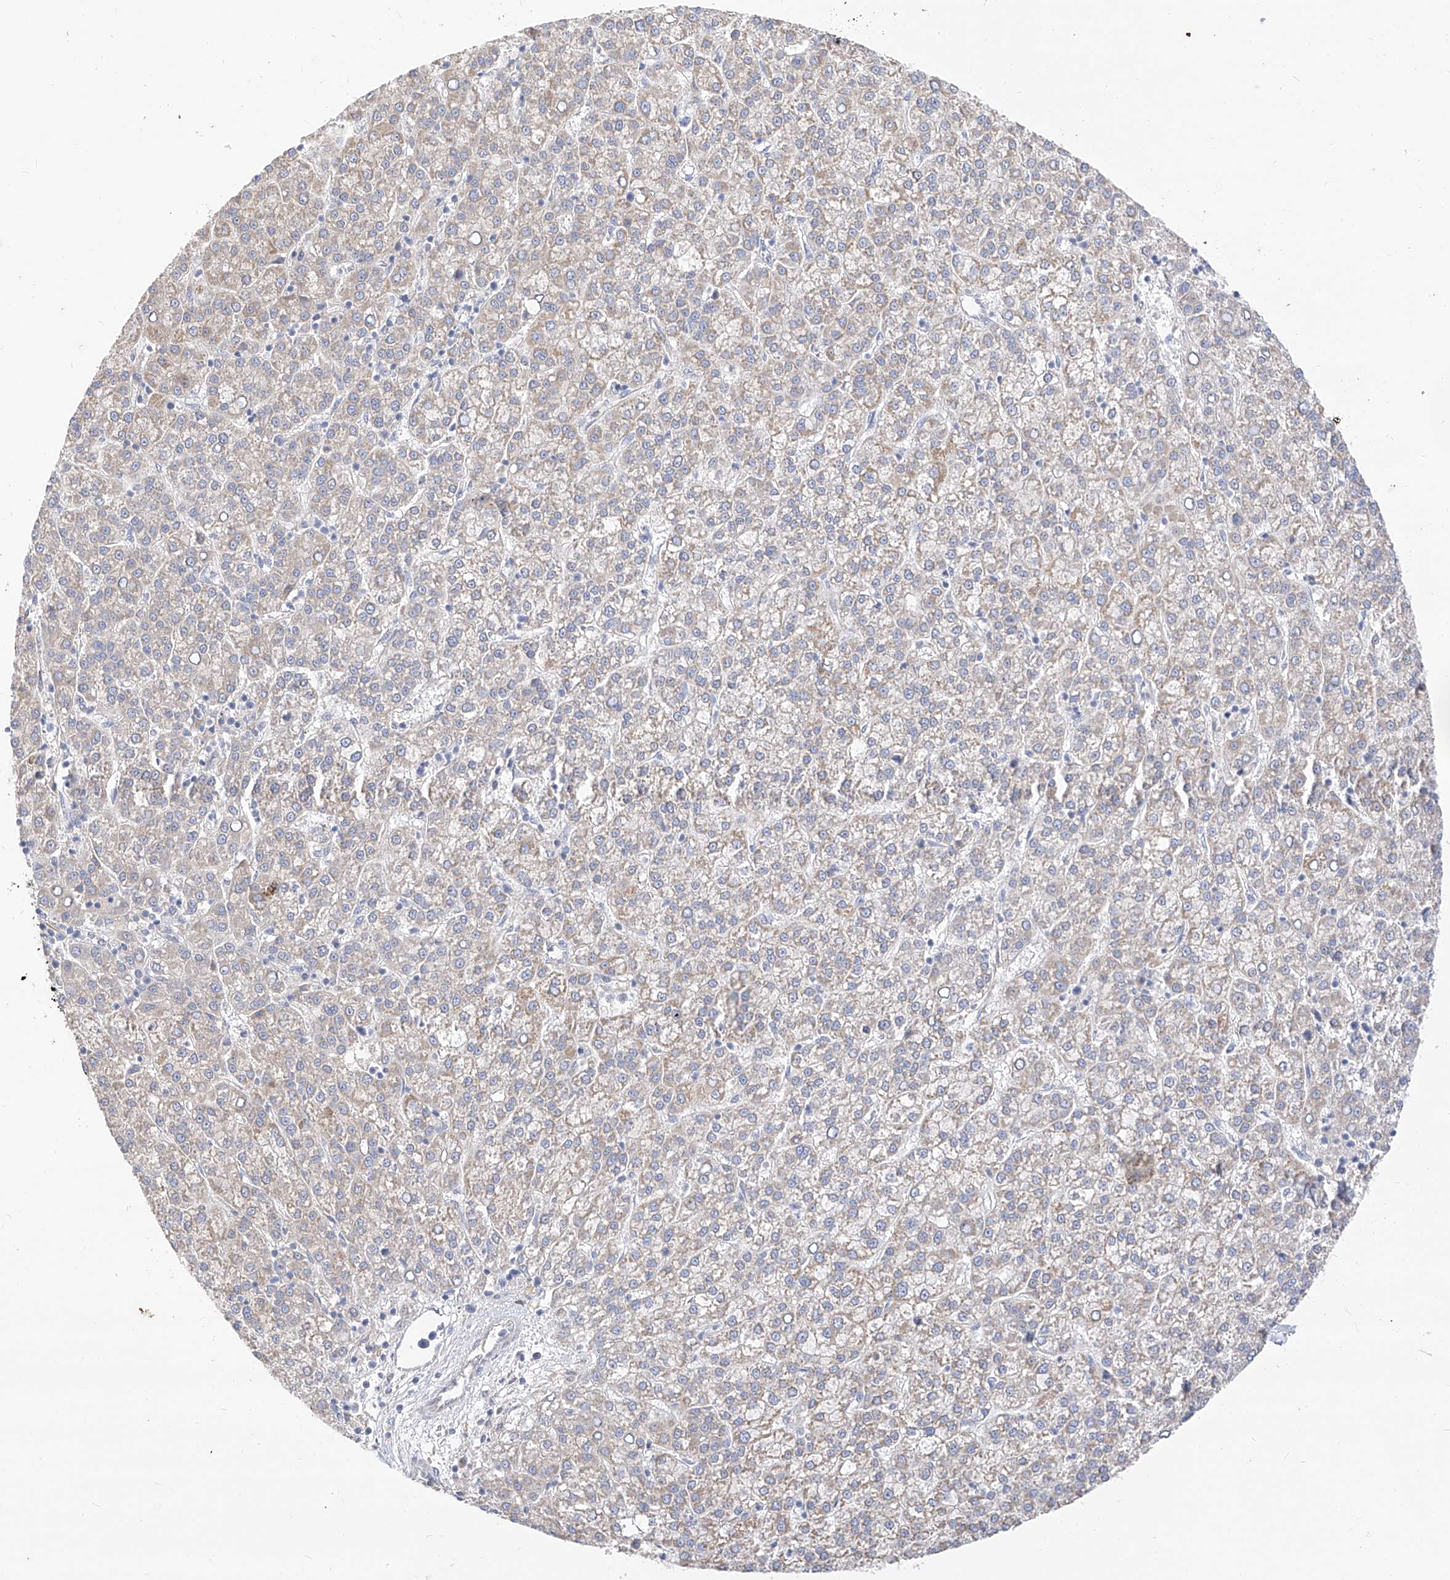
{"staining": {"intensity": "weak", "quantity": ">75%", "location": "cytoplasmic/membranous"}, "tissue": "liver cancer", "cell_type": "Tumor cells", "image_type": "cancer", "snomed": [{"axis": "morphology", "description": "Carcinoma, Hepatocellular, NOS"}, {"axis": "topography", "description": "Liver"}], "caption": "There is low levels of weak cytoplasmic/membranous positivity in tumor cells of liver cancer, as demonstrated by immunohistochemical staining (brown color).", "gene": "RASA2", "patient": {"sex": "female", "age": 58}}